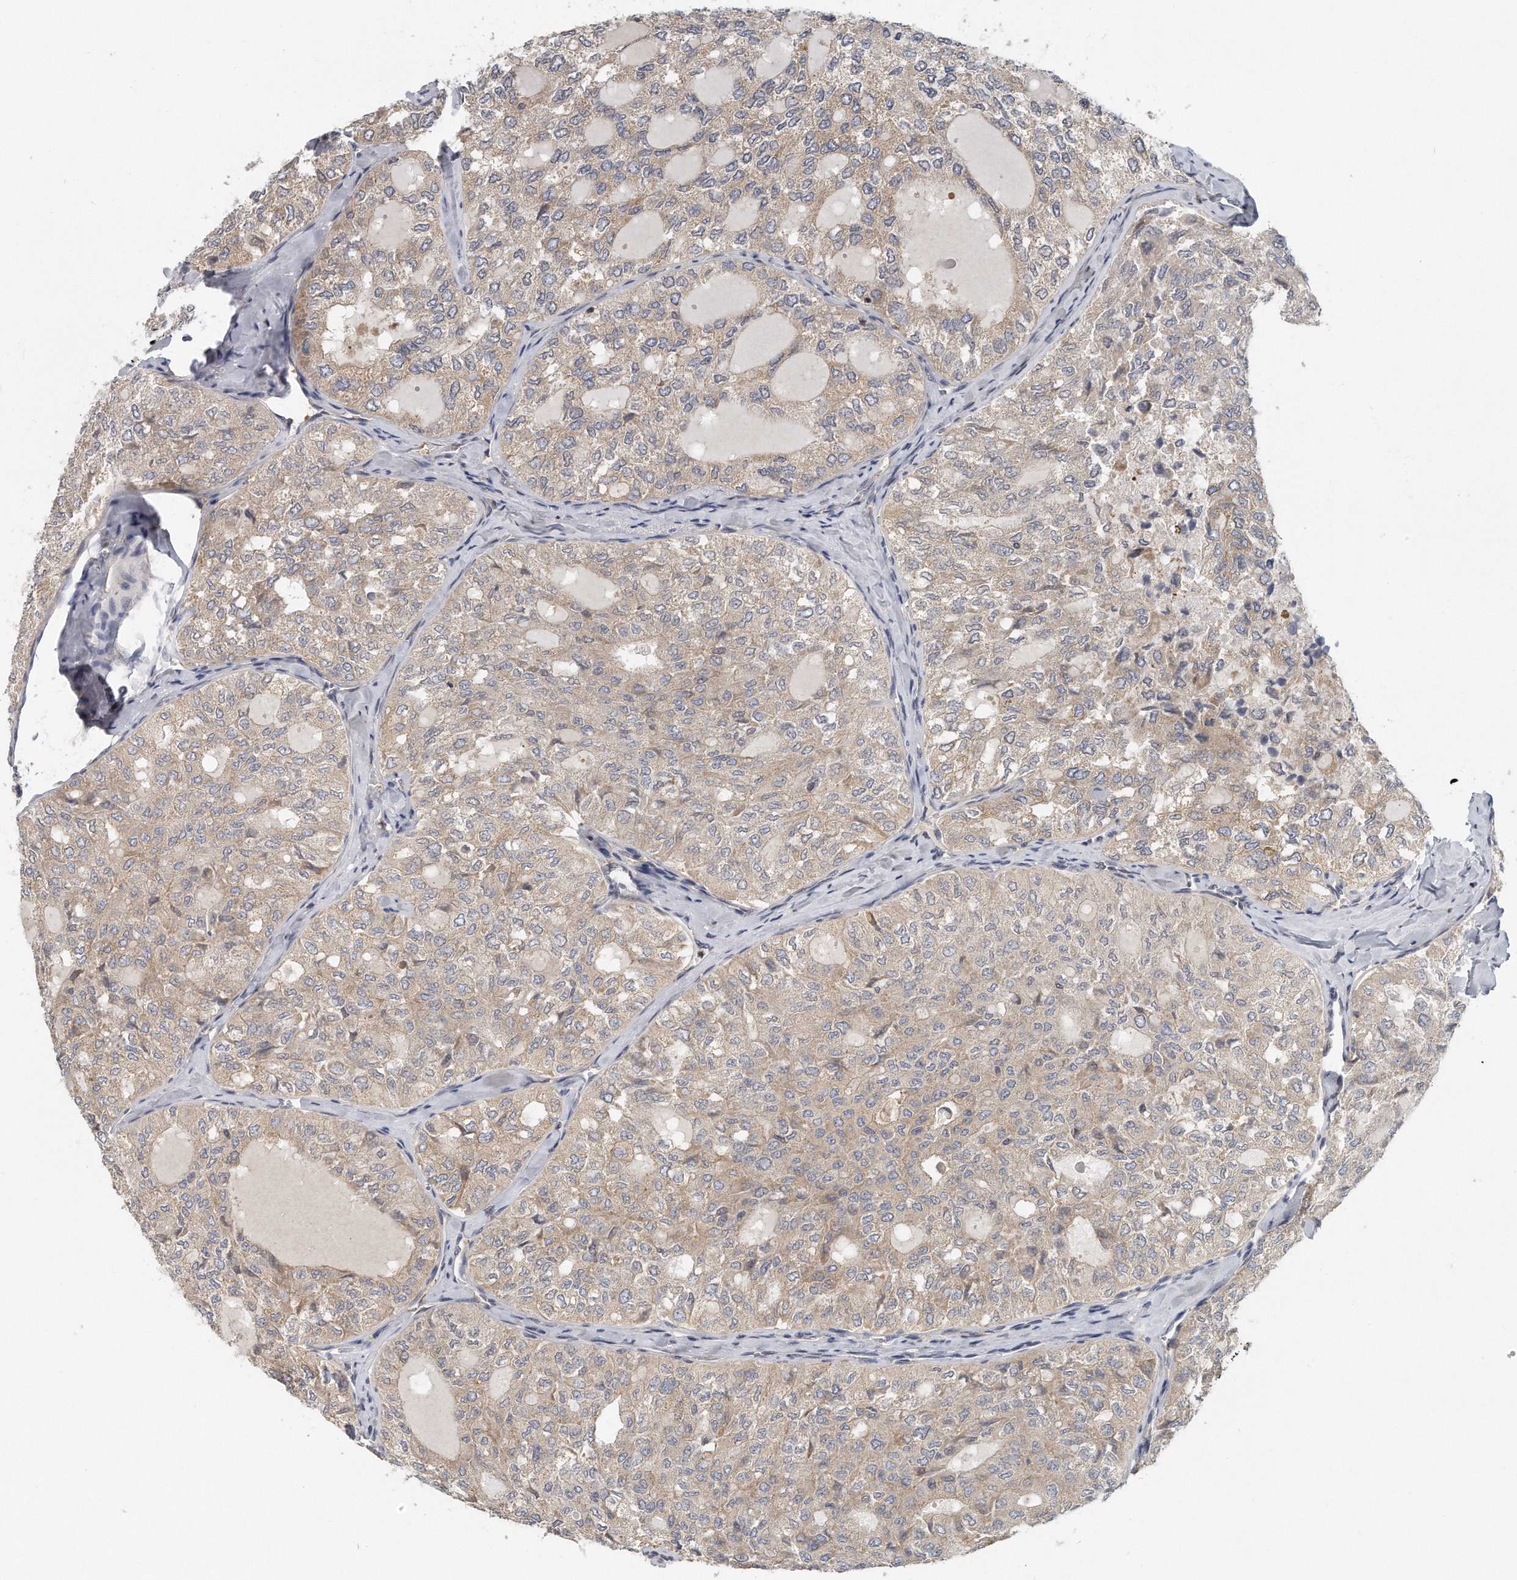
{"staining": {"intensity": "weak", "quantity": "25%-75%", "location": "cytoplasmic/membranous"}, "tissue": "thyroid cancer", "cell_type": "Tumor cells", "image_type": "cancer", "snomed": [{"axis": "morphology", "description": "Follicular adenoma carcinoma, NOS"}, {"axis": "topography", "description": "Thyroid gland"}], "caption": "Immunohistochemical staining of human thyroid follicular adenoma carcinoma displays low levels of weak cytoplasmic/membranous protein expression in approximately 25%-75% of tumor cells. (DAB IHC, brown staining for protein, blue staining for nuclei).", "gene": "EIF3I", "patient": {"sex": "male", "age": 75}}